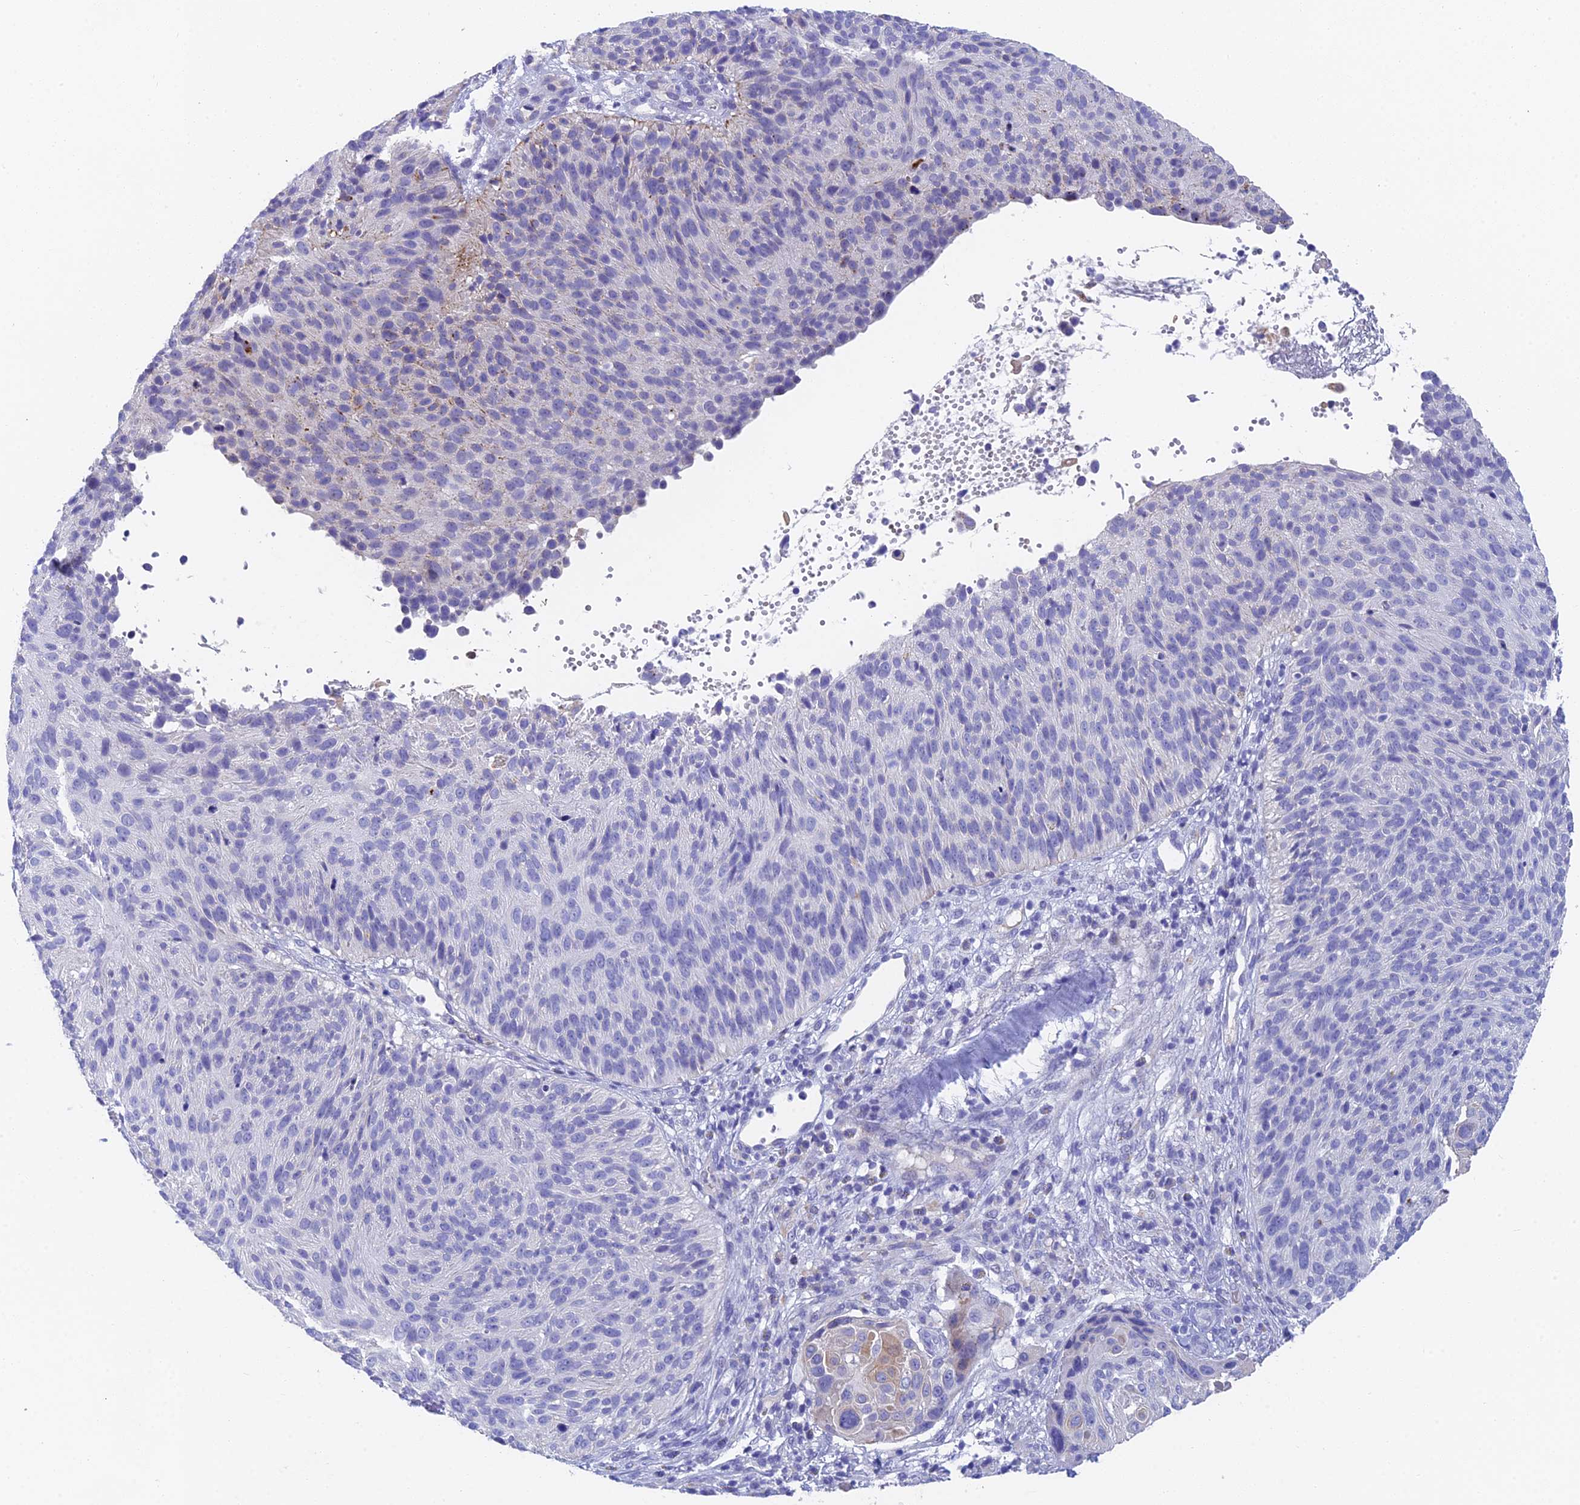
{"staining": {"intensity": "negative", "quantity": "none", "location": "none"}, "tissue": "cervical cancer", "cell_type": "Tumor cells", "image_type": "cancer", "snomed": [{"axis": "morphology", "description": "Squamous cell carcinoma, NOS"}, {"axis": "topography", "description": "Cervix"}], "caption": "Protein analysis of cervical cancer shows no significant staining in tumor cells.", "gene": "ADAMTS13", "patient": {"sex": "female", "age": 74}}